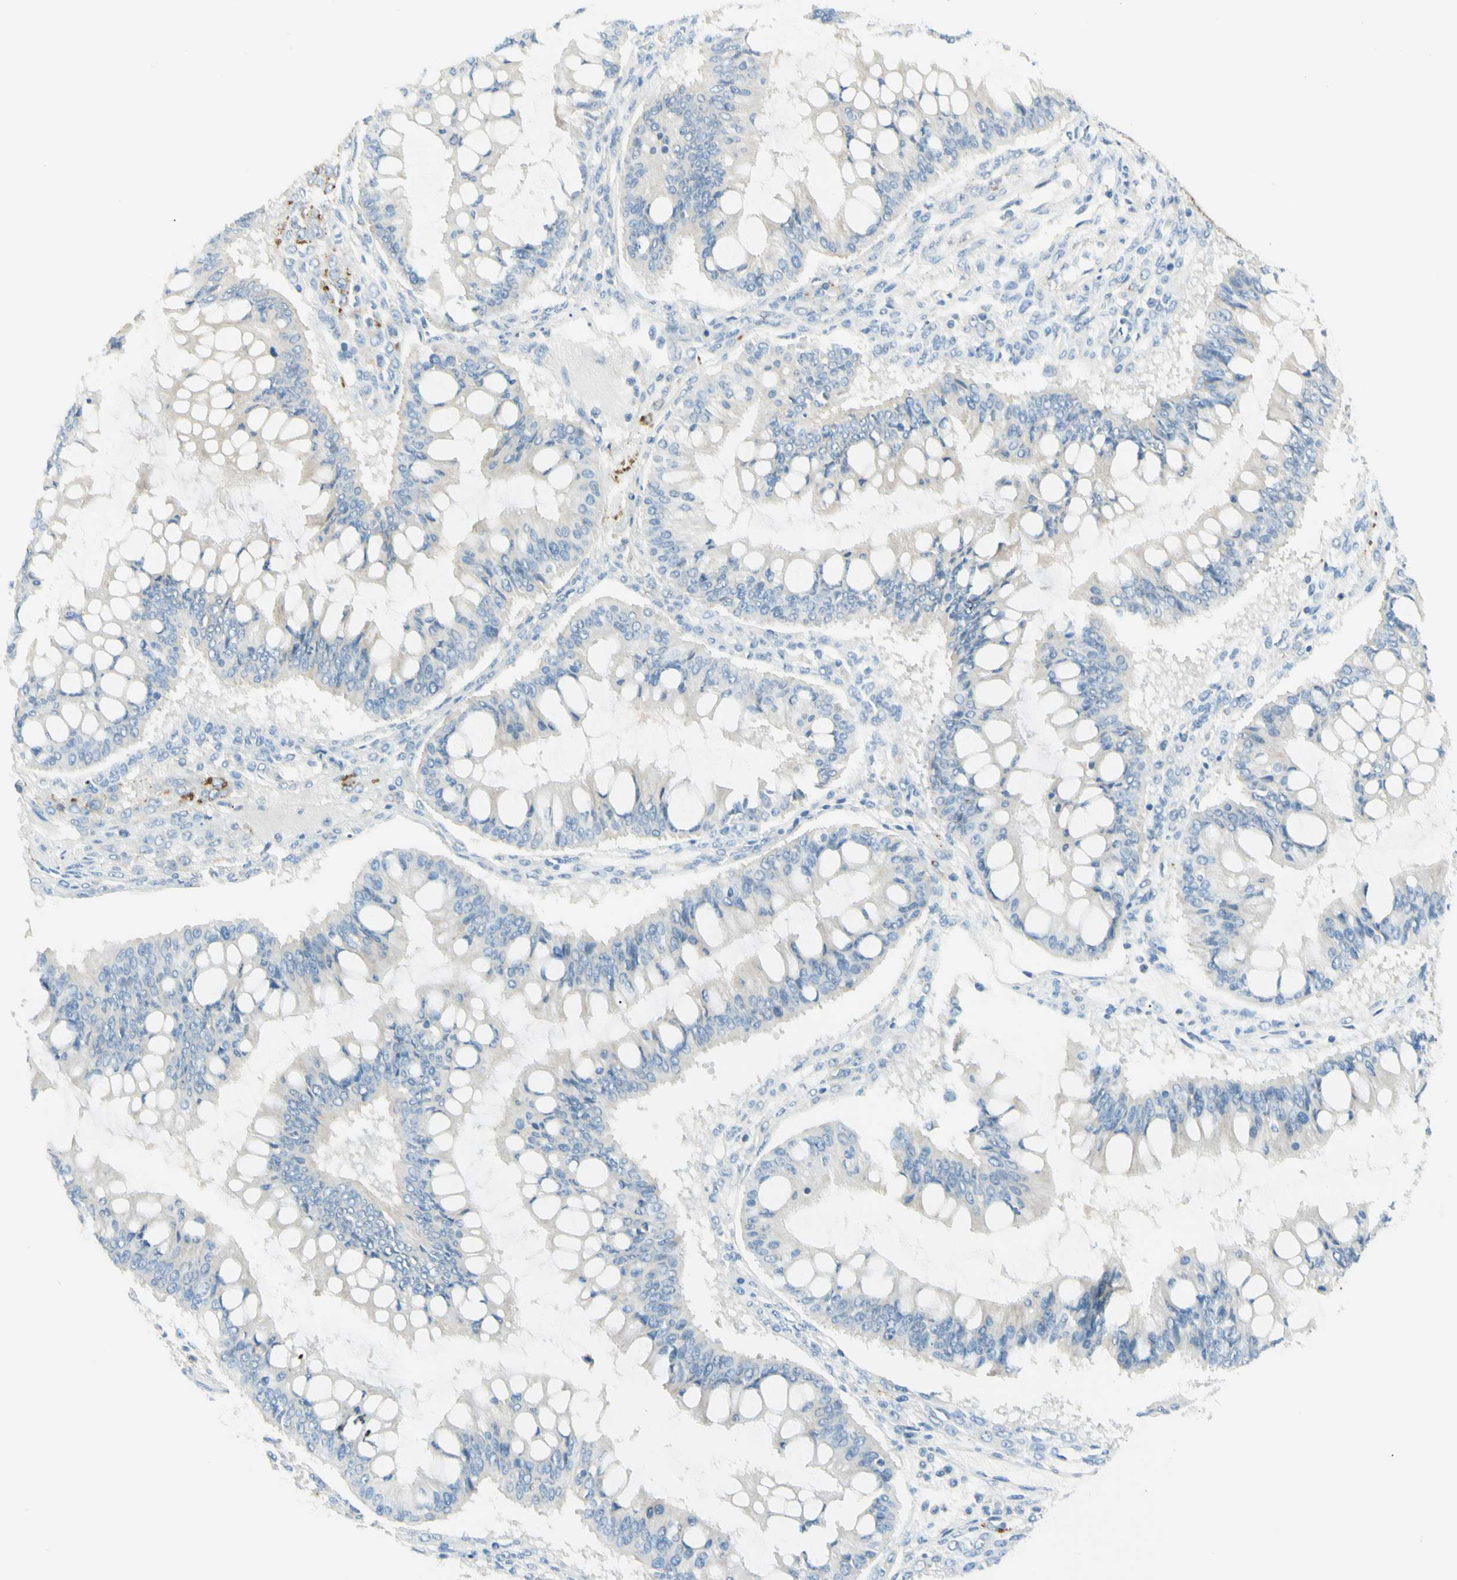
{"staining": {"intensity": "negative", "quantity": "none", "location": "none"}, "tissue": "ovarian cancer", "cell_type": "Tumor cells", "image_type": "cancer", "snomed": [{"axis": "morphology", "description": "Cystadenocarcinoma, mucinous, NOS"}, {"axis": "topography", "description": "Ovary"}], "caption": "Immunohistochemistry (IHC) photomicrograph of human mucinous cystadenocarcinoma (ovarian) stained for a protein (brown), which exhibits no expression in tumor cells.", "gene": "ARMC10", "patient": {"sex": "female", "age": 73}}